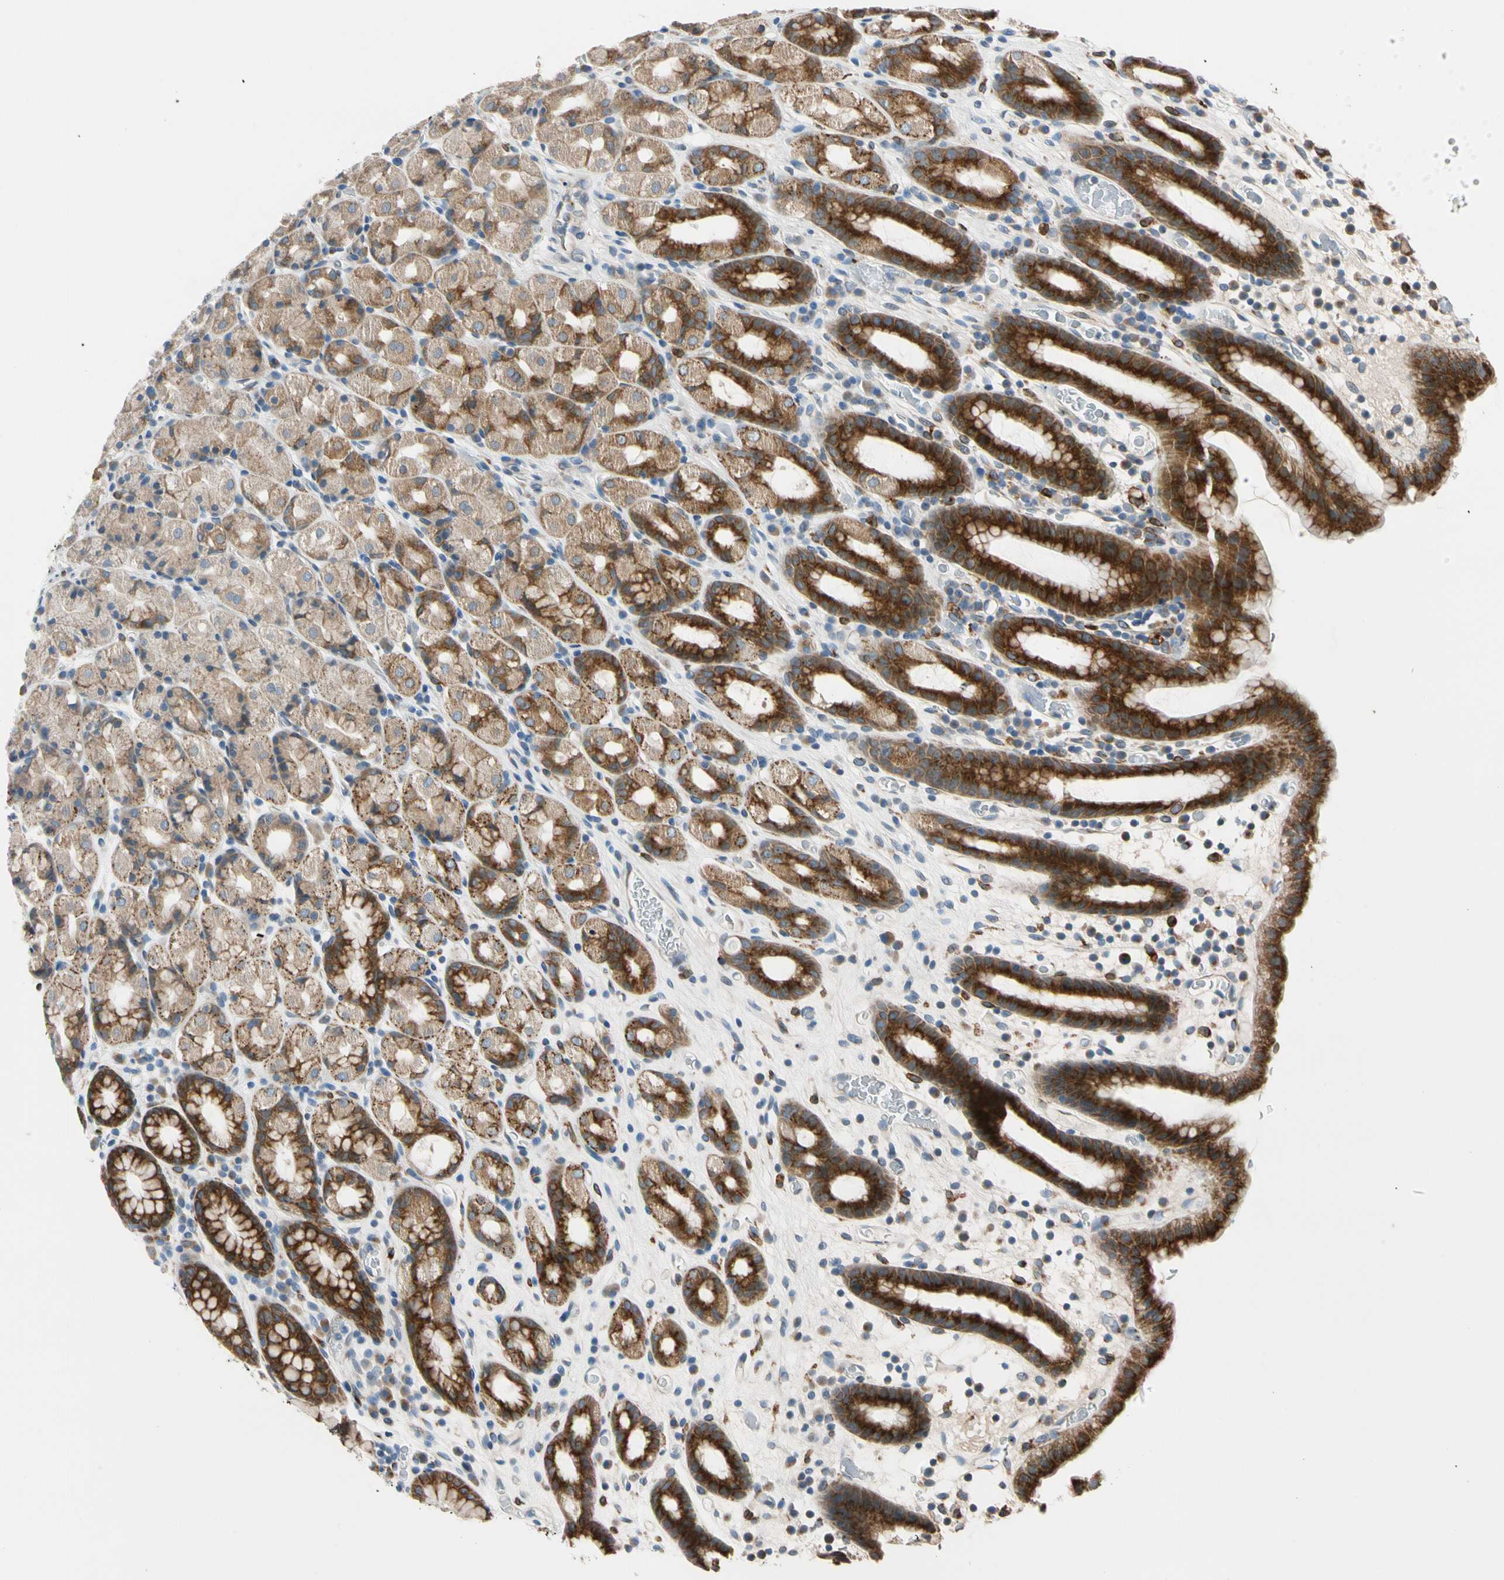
{"staining": {"intensity": "strong", "quantity": ">75%", "location": "cytoplasmic/membranous"}, "tissue": "stomach", "cell_type": "Glandular cells", "image_type": "normal", "snomed": [{"axis": "morphology", "description": "Normal tissue, NOS"}, {"axis": "topography", "description": "Stomach, upper"}], "caption": "Immunohistochemistry histopathology image of unremarkable human stomach stained for a protein (brown), which displays high levels of strong cytoplasmic/membranous staining in approximately >75% of glandular cells.", "gene": "NUCB1", "patient": {"sex": "male", "age": 68}}